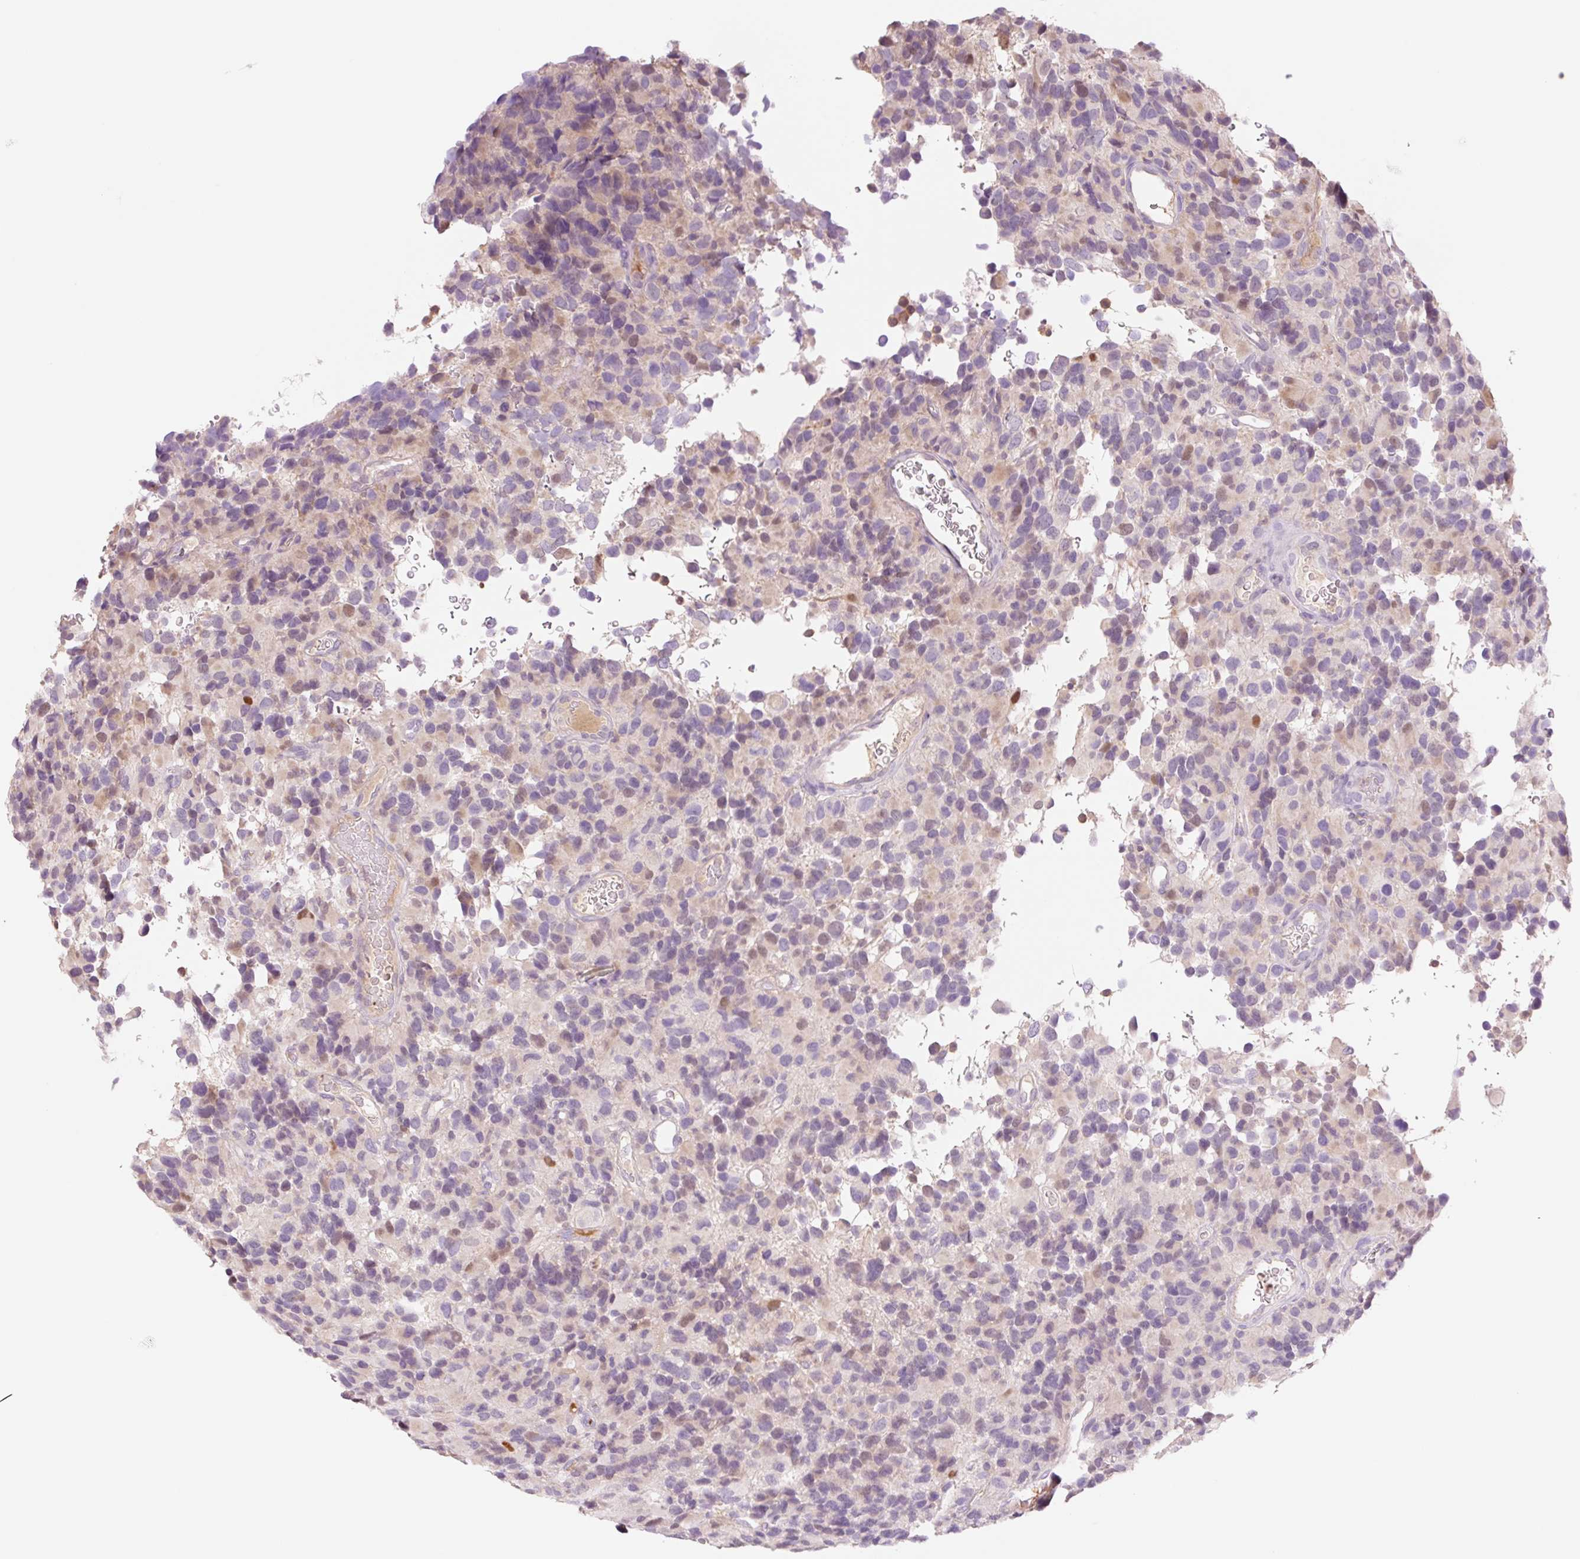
{"staining": {"intensity": "weak", "quantity": "<25%", "location": "cytoplasmic/membranous,nuclear"}, "tissue": "glioma", "cell_type": "Tumor cells", "image_type": "cancer", "snomed": [{"axis": "morphology", "description": "Glioma, malignant, High grade"}, {"axis": "topography", "description": "Brain"}], "caption": "Immunohistochemistry photomicrograph of human glioma stained for a protein (brown), which displays no expression in tumor cells. (DAB (3,3'-diaminobenzidine) immunohistochemistry with hematoxylin counter stain).", "gene": "HEBP1", "patient": {"sex": "male", "age": 77}}